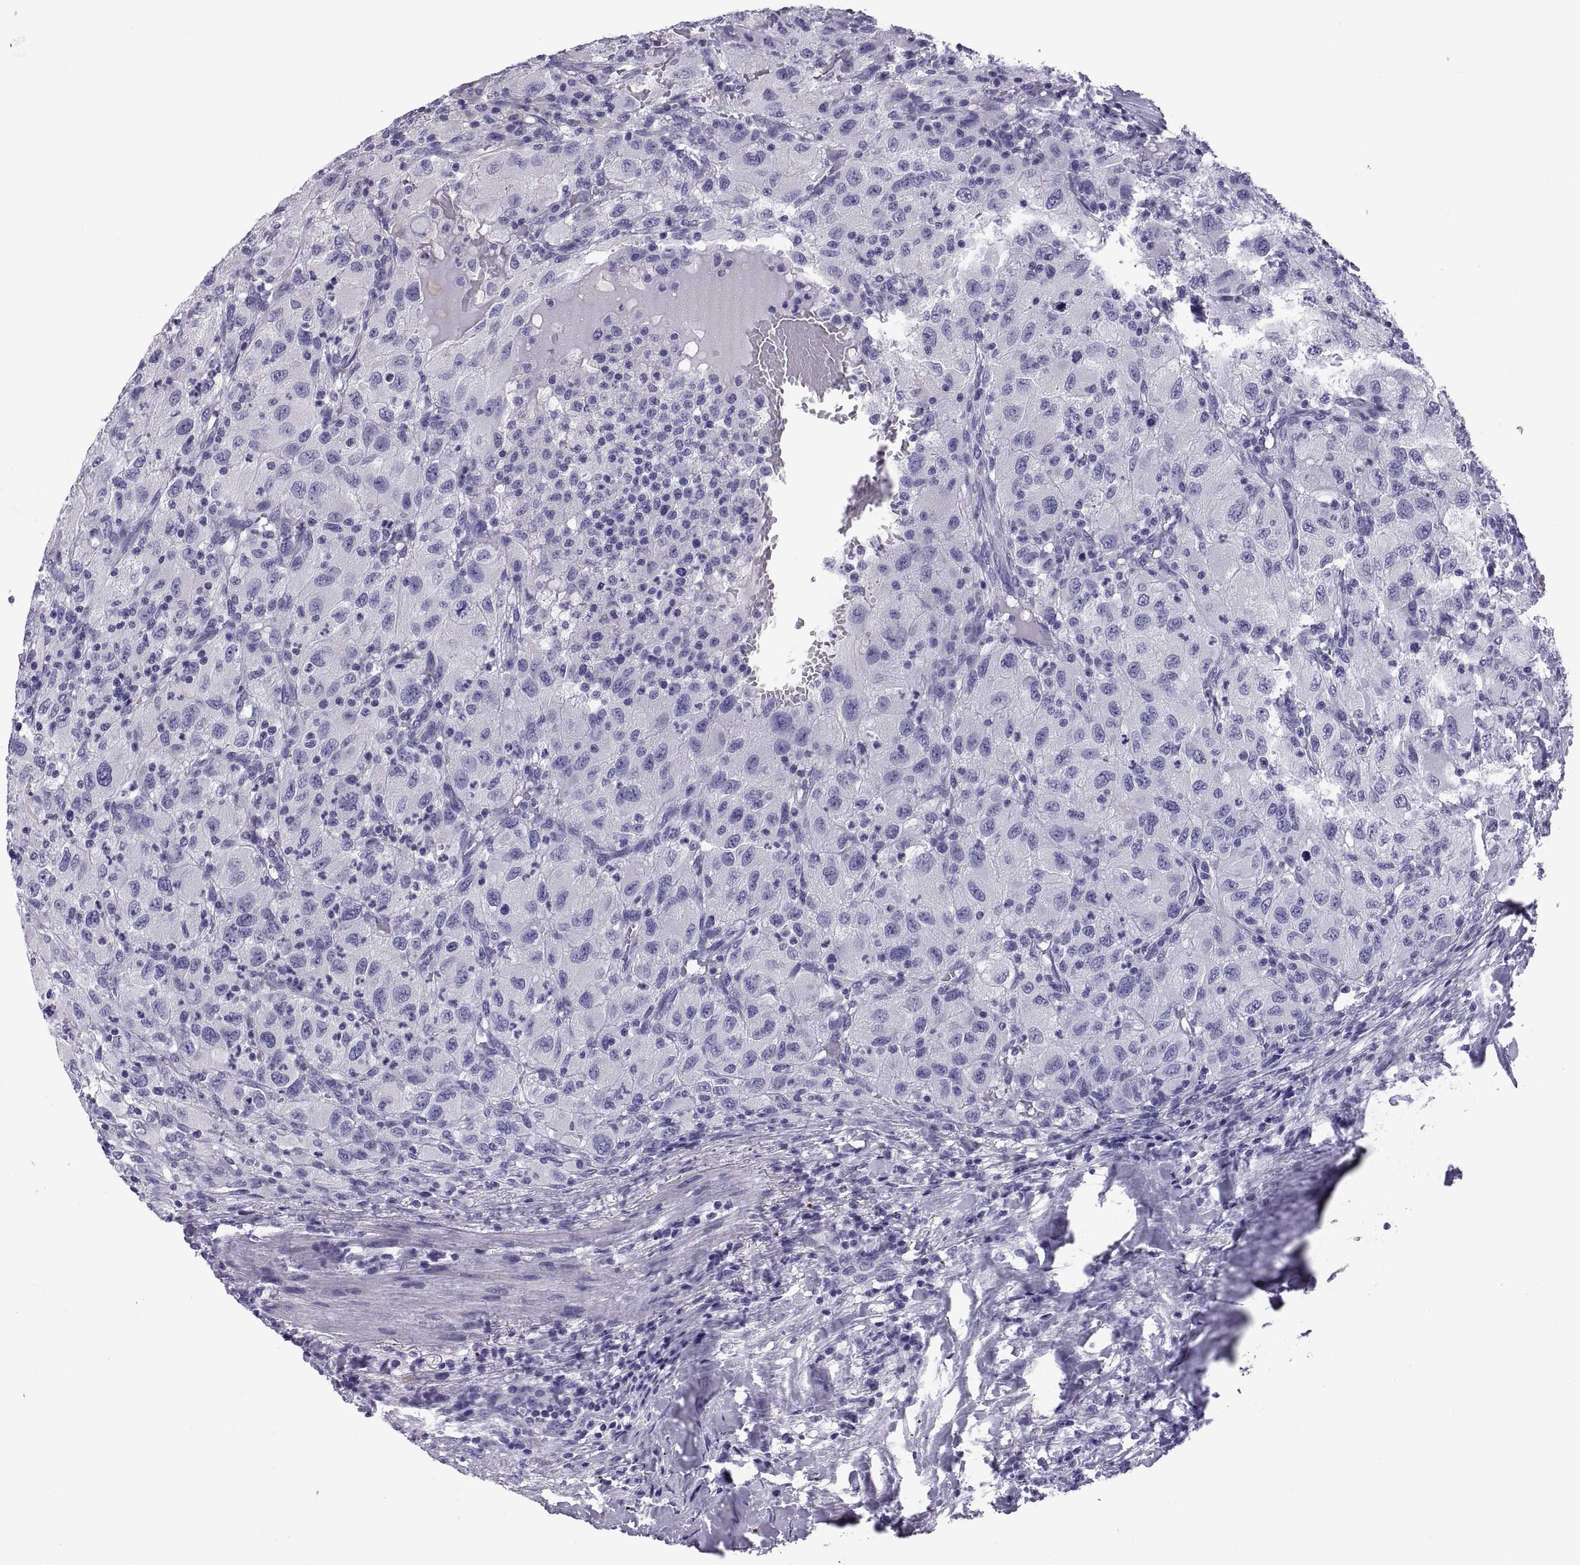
{"staining": {"intensity": "negative", "quantity": "none", "location": "none"}, "tissue": "renal cancer", "cell_type": "Tumor cells", "image_type": "cancer", "snomed": [{"axis": "morphology", "description": "Adenocarcinoma, NOS"}, {"axis": "topography", "description": "Kidney"}], "caption": "A histopathology image of human renal cancer is negative for staining in tumor cells. The staining was performed using DAB (3,3'-diaminobenzidine) to visualize the protein expression in brown, while the nuclei were stained in blue with hematoxylin (Magnification: 20x).", "gene": "RNASE12", "patient": {"sex": "female", "age": 67}}